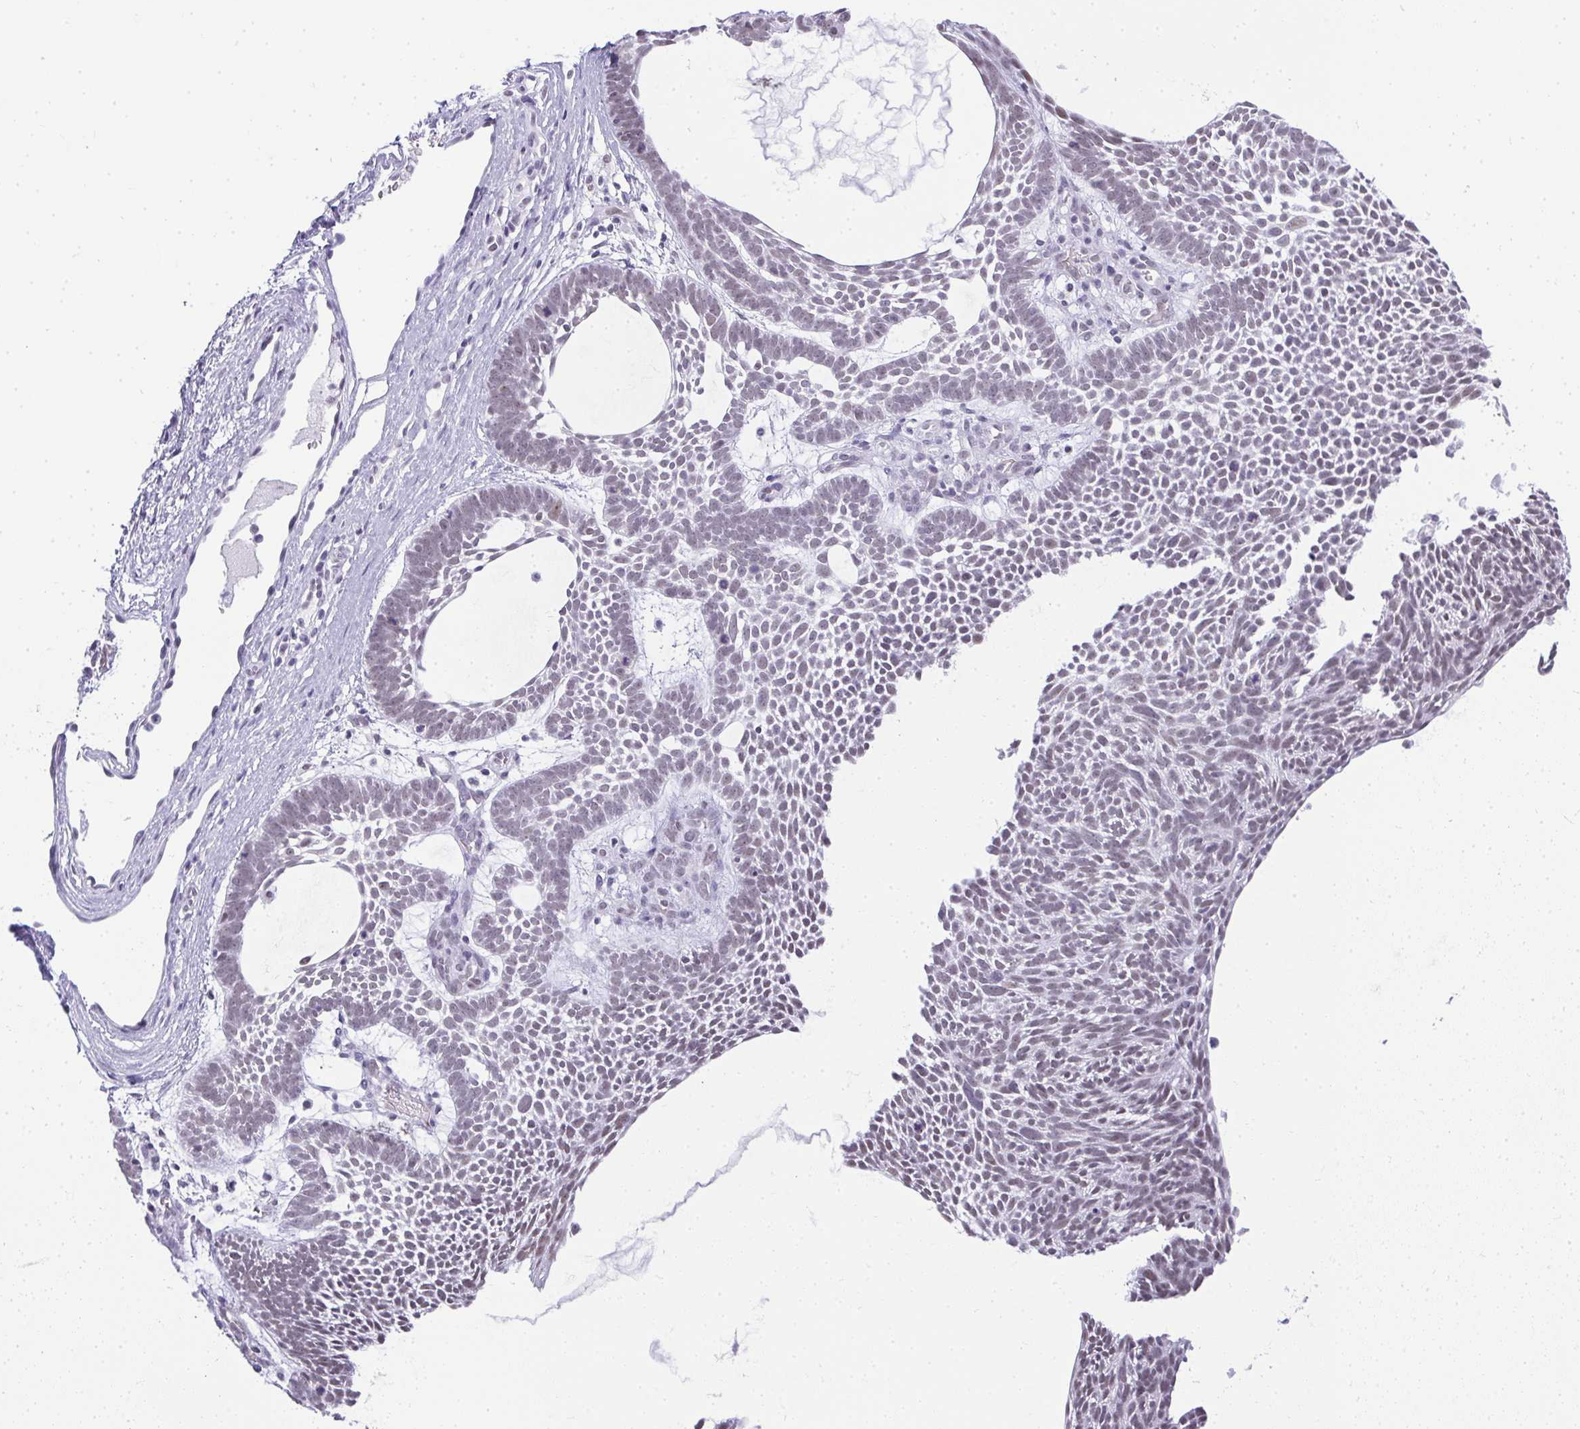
{"staining": {"intensity": "weak", "quantity": "25%-75%", "location": "nuclear"}, "tissue": "skin cancer", "cell_type": "Tumor cells", "image_type": "cancer", "snomed": [{"axis": "morphology", "description": "Basal cell carcinoma"}, {"axis": "topography", "description": "Skin"}, {"axis": "topography", "description": "Skin of face"}], "caption": "Skin cancer was stained to show a protein in brown. There is low levels of weak nuclear positivity in approximately 25%-75% of tumor cells.", "gene": "PLA2G1B", "patient": {"sex": "male", "age": 83}}